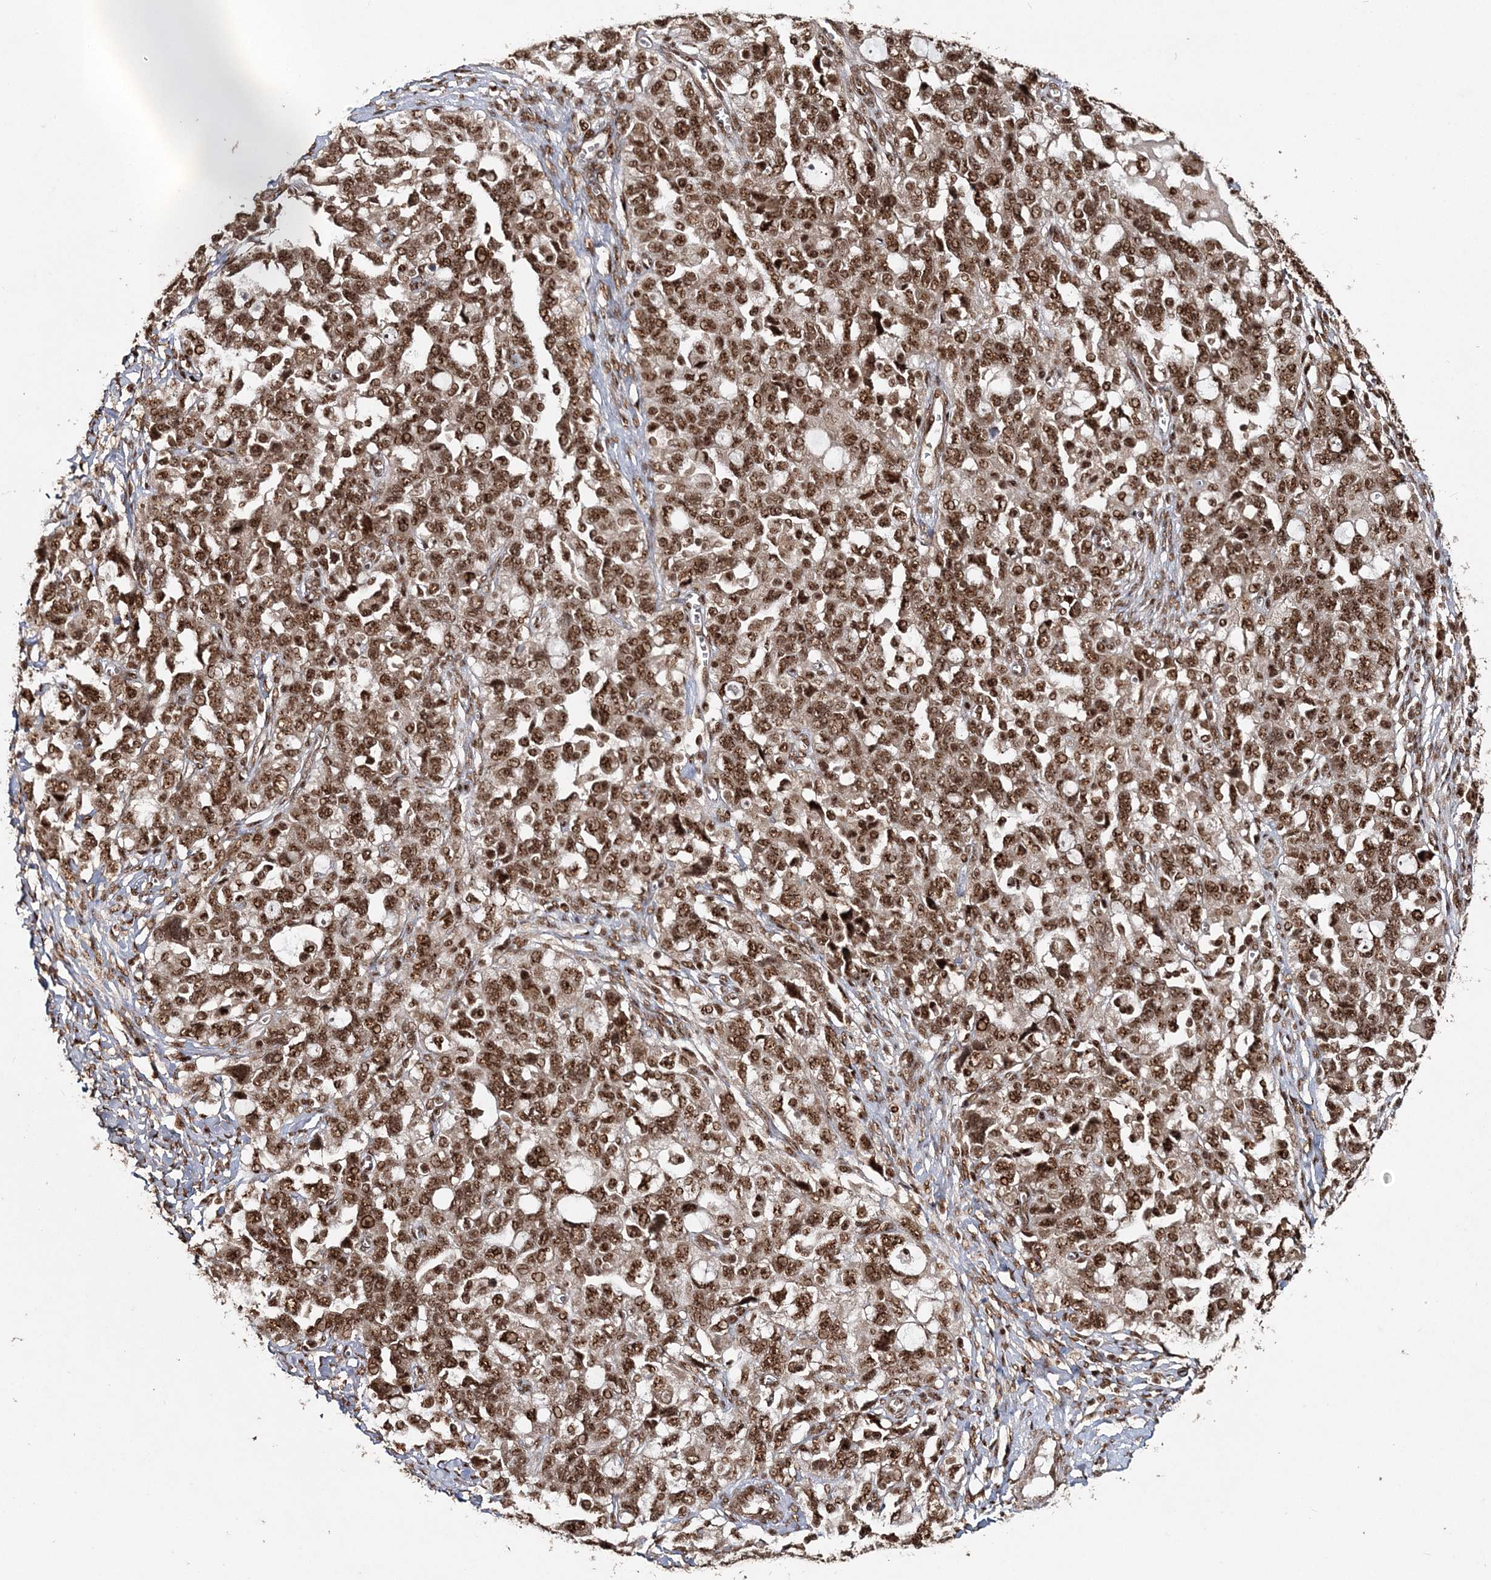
{"staining": {"intensity": "strong", "quantity": ">75%", "location": "nuclear"}, "tissue": "ovarian cancer", "cell_type": "Tumor cells", "image_type": "cancer", "snomed": [{"axis": "morphology", "description": "Carcinoma, NOS"}, {"axis": "morphology", "description": "Cystadenocarcinoma, serous, NOS"}, {"axis": "topography", "description": "Ovary"}], "caption": "Ovarian carcinoma stained for a protein exhibits strong nuclear positivity in tumor cells.", "gene": "EXOSC8", "patient": {"sex": "female", "age": 69}}